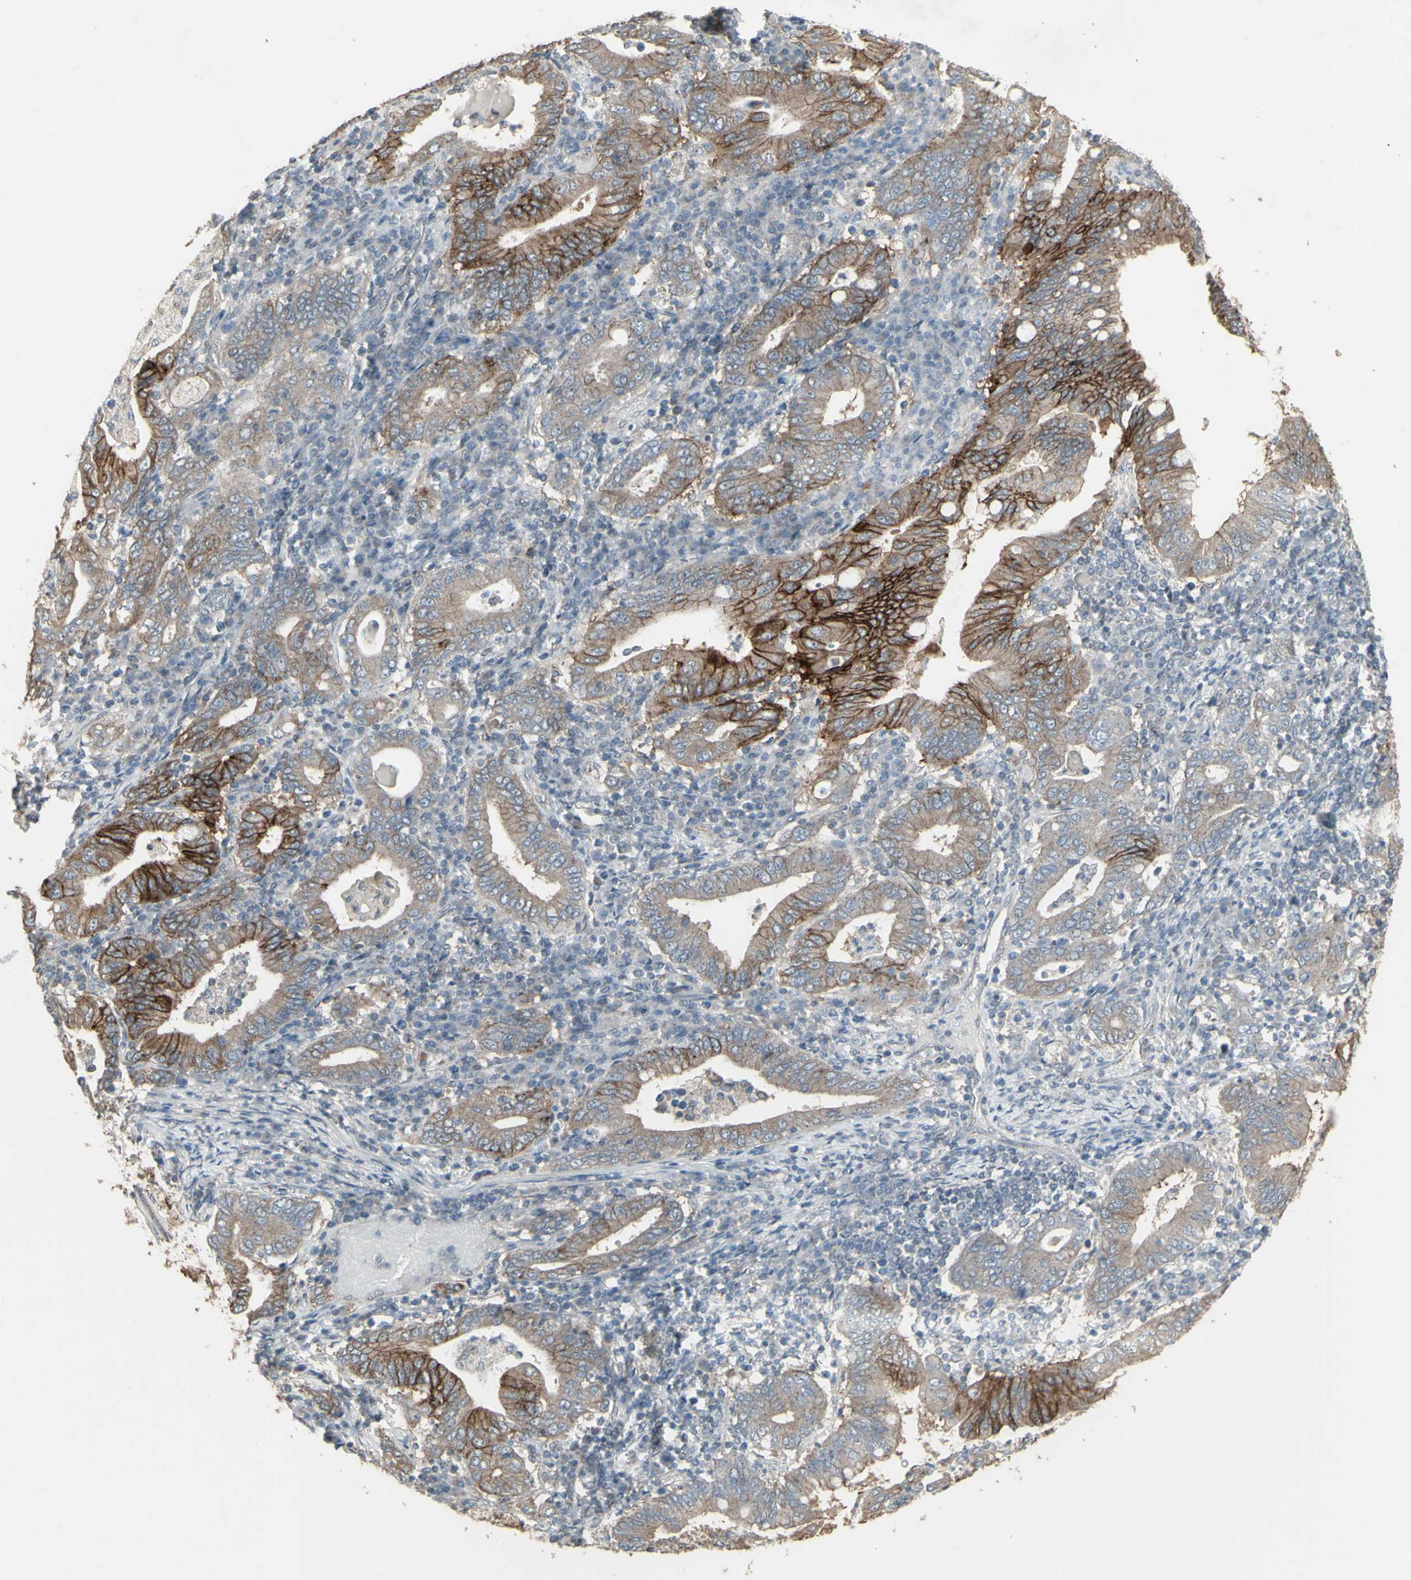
{"staining": {"intensity": "moderate", "quantity": ">75%", "location": "cytoplasmic/membranous"}, "tissue": "stomach cancer", "cell_type": "Tumor cells", "image_type": "cancer", "snomed": [{"axis": "morphology", "description": "Normal tissue, NOS"}, {"axis": "morphology", "description": "Adenocarcinoma, NOS"}, {"axis": "topography", "description": "Esophagus"}, {"axis": "topography", "description": "Stomach, upper"}, {"axis": "topography", "description": "Peripheral nerve tissue"}], "caption": "Human stomach cancer stained with a brown dye displays moderate cytoplasmic/membranous positive staining in about >75% of tumor cells.", "gene": "FXYD3", "patient": {"sex": "male", "age": 62}}